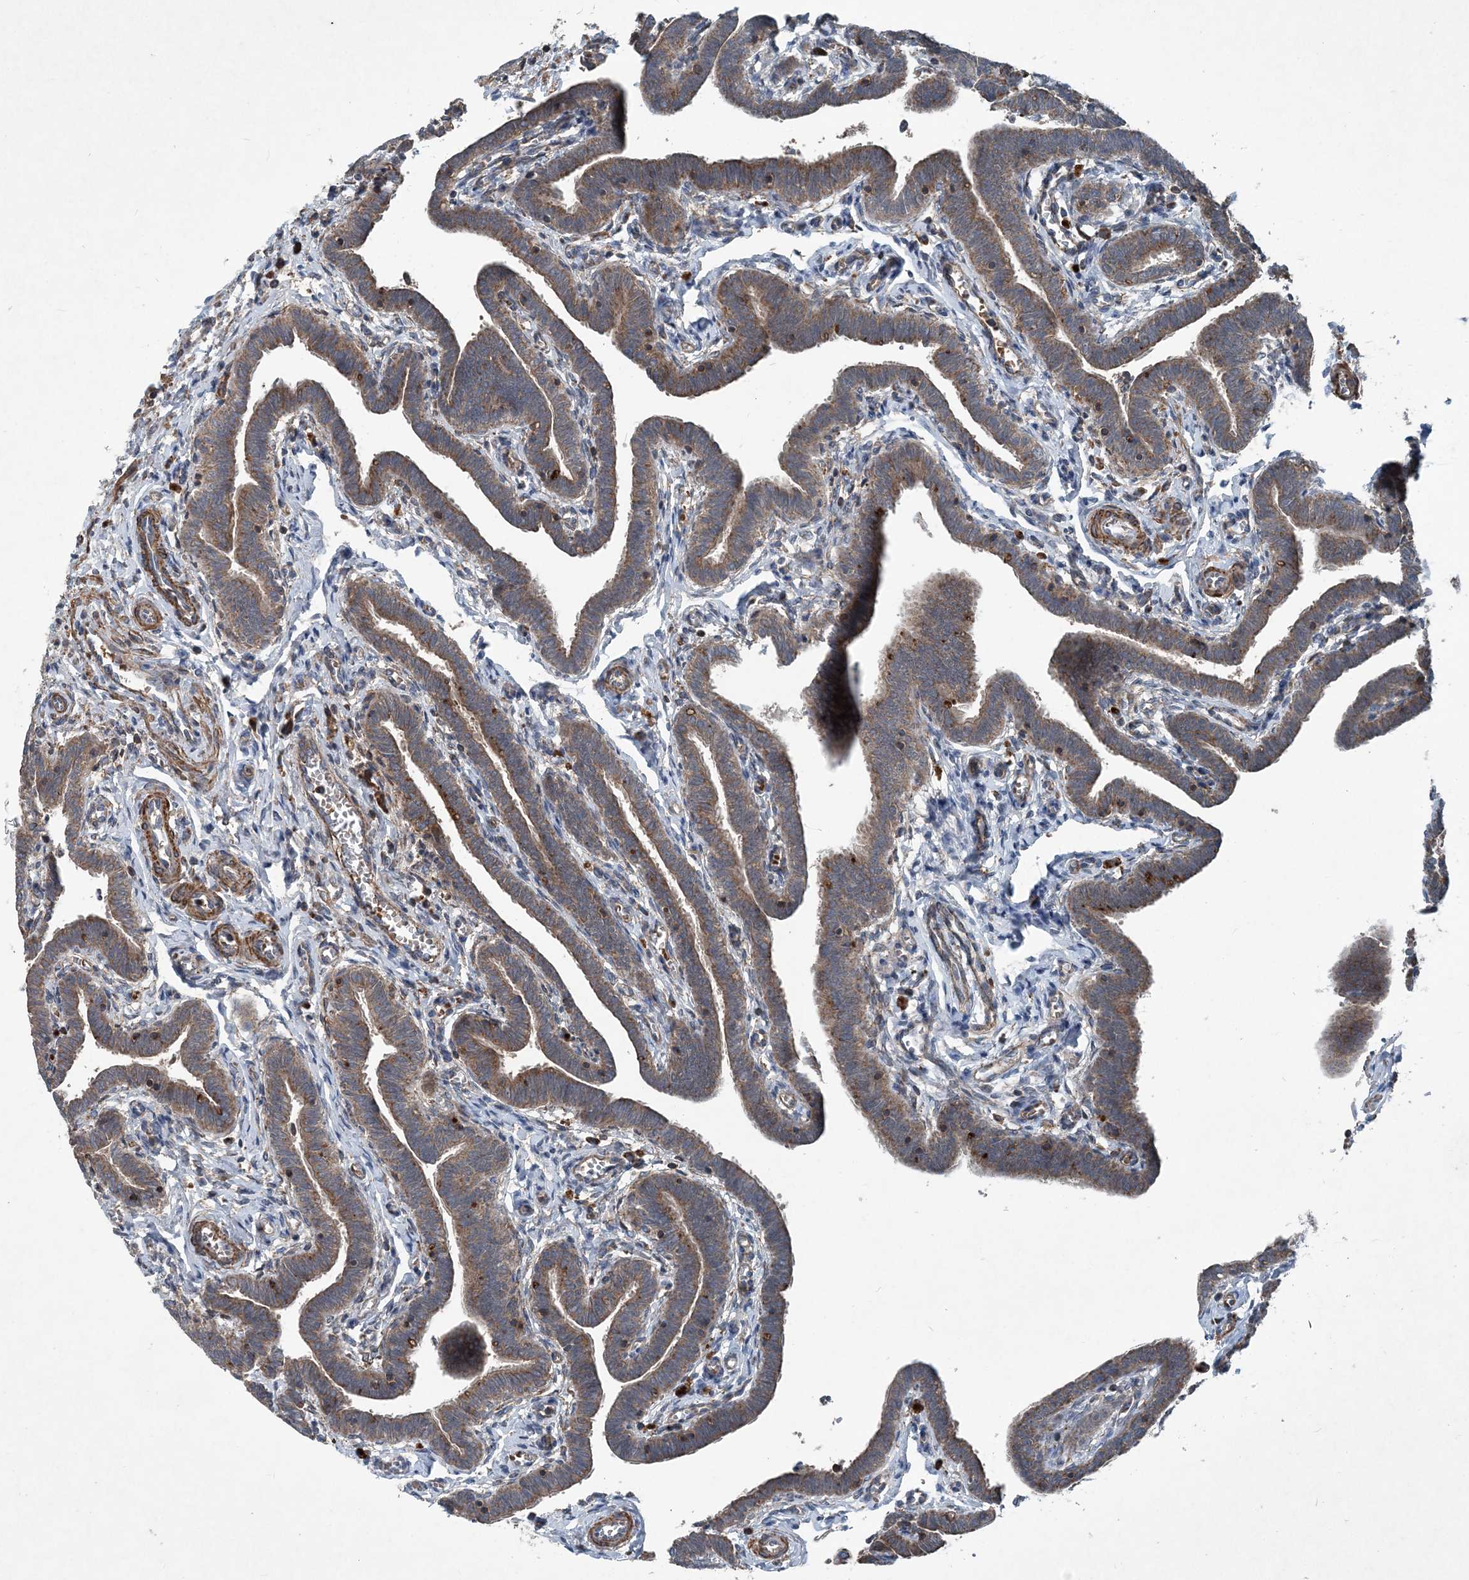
{"staining": {"intensity": "moderate", "quantity": ">75%", "location": "cytoplasmic/membranous"}, "tissue": "fallopian tube", "cell_type": "Glandular cells", "image_type": "normal", "snomed": [{"axis": "morphology", "description": "Normal tissue, NOS"}, {"axis": "topography", "description": "Fallopian tube"}], "caption": "This micrograph exhibits immunohistochemistry (IHC) staining of benign fallopian tube, with medium moderate cytoplasmic/membranous positivity in approximately >75% of glandular cells.", "gene": "NDUFA2", "patient": {"sex": "female", "age": 36}}